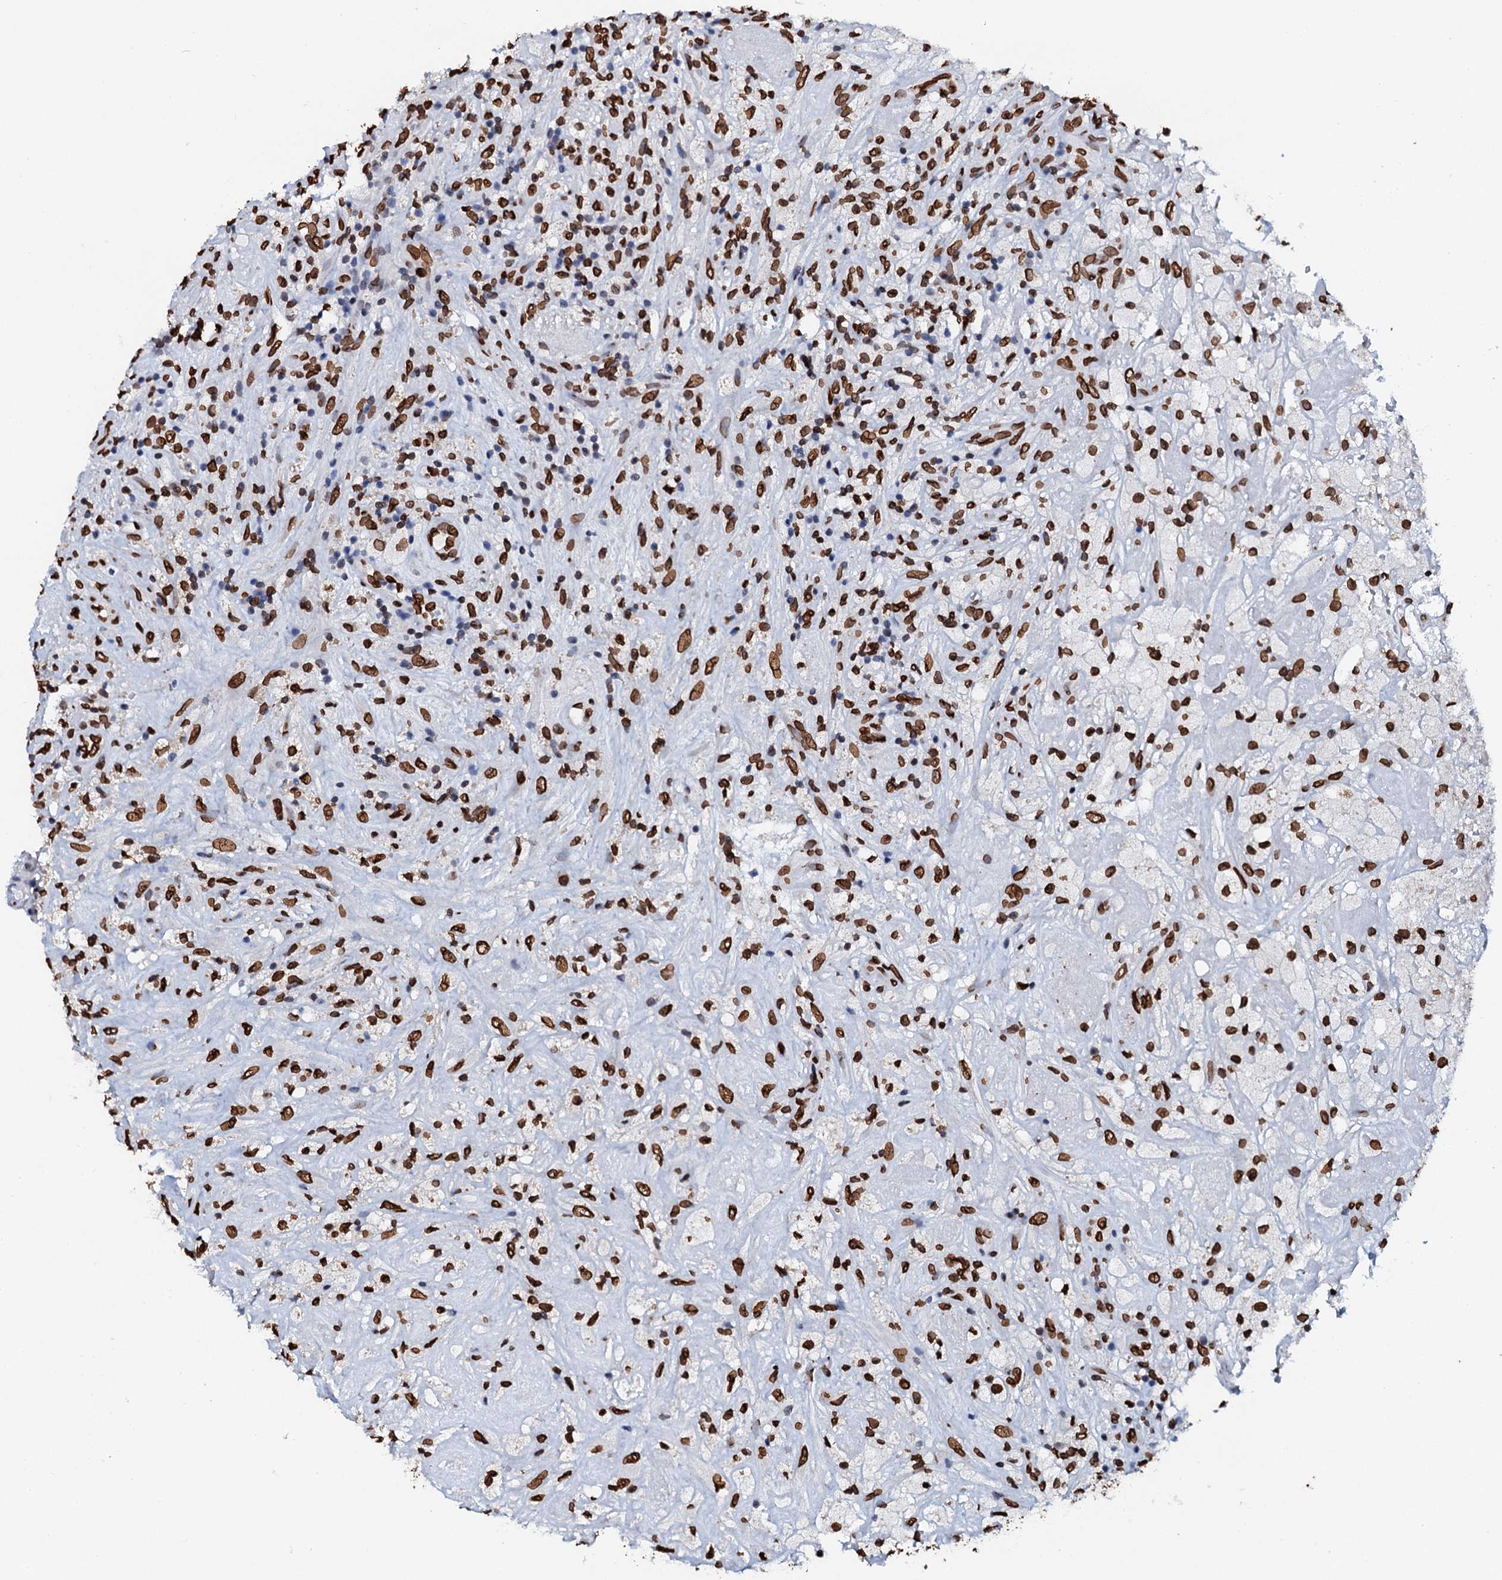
{"staining": {"intensity": "strong", "quantity": ">75%", "location": "nuclear"}, "tissue": "glioma", "cell_type": "Tumor cells", "image_type": "cancer", "snomed": [{"axis": "morphology", "description": "Glioma, malignant, High grade"}, {"axis": "topography", "description": "Brain"}], "caption": "Human malignant high-grade glioma stained with a protein marker reveals strong staining in tumor cells.", "gene": "KATNAL2", "patient": {"sex": "male", "age": 69}}